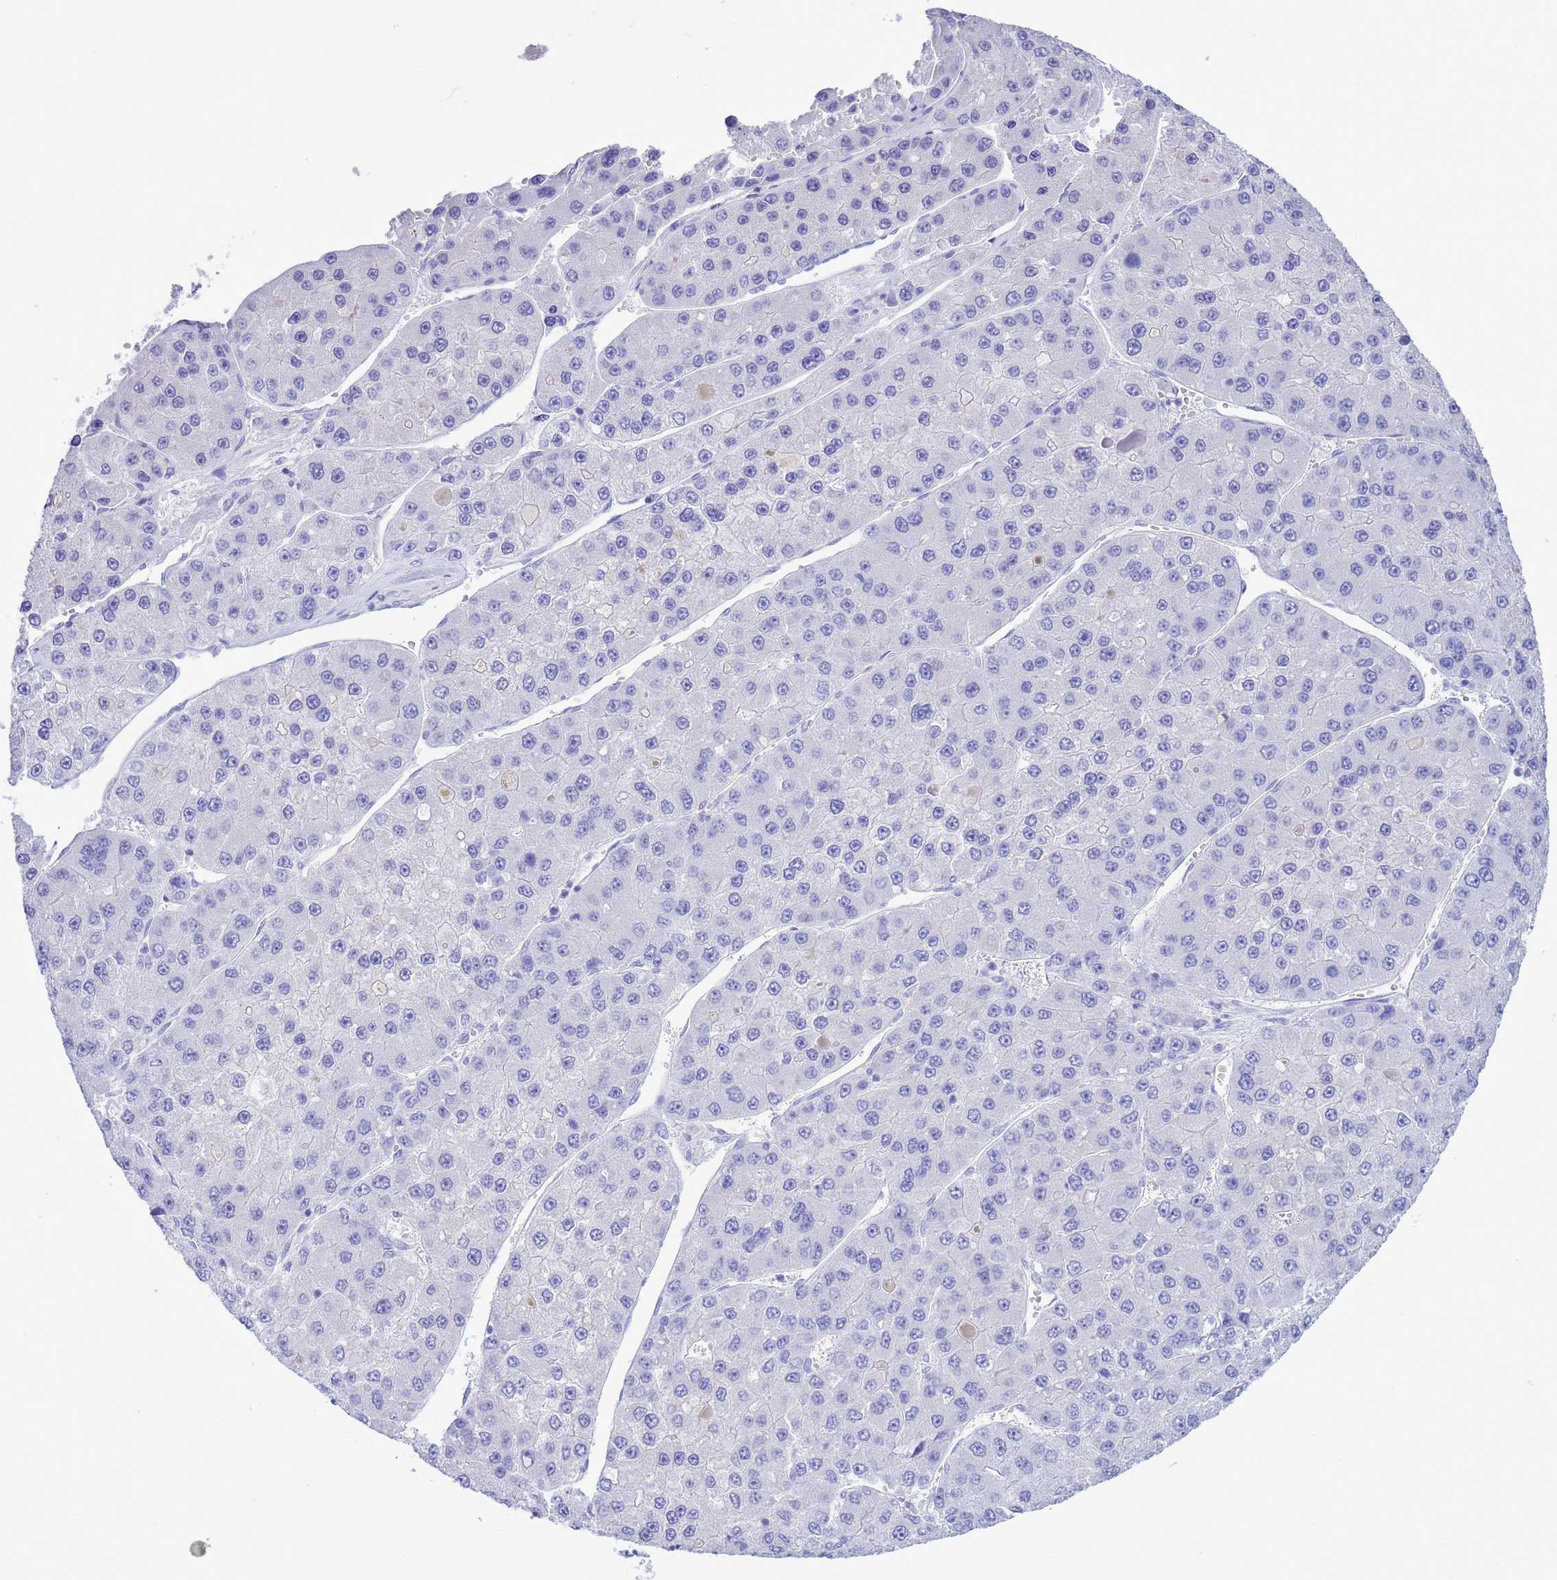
{"staining": {"intensity": "negative", "quantity": "none", "location": "none"}, "tissue": "liver cancer", "cell_type": "Tumor cells", "image_type": "cancer", "snomed": [{"axis": "morphology", "description": "Carcinoma, Hepatocellular, NOS"}, {"axis": "topography", "description": "Liver"}], "caption": "Human liver cancer (hepatocellular carcinoma) stained for a protein using immunohistochemistry displays no expression in tumor cells.", "gene": "GSTM1", "patient": {"sex": "female", "age": 73}}